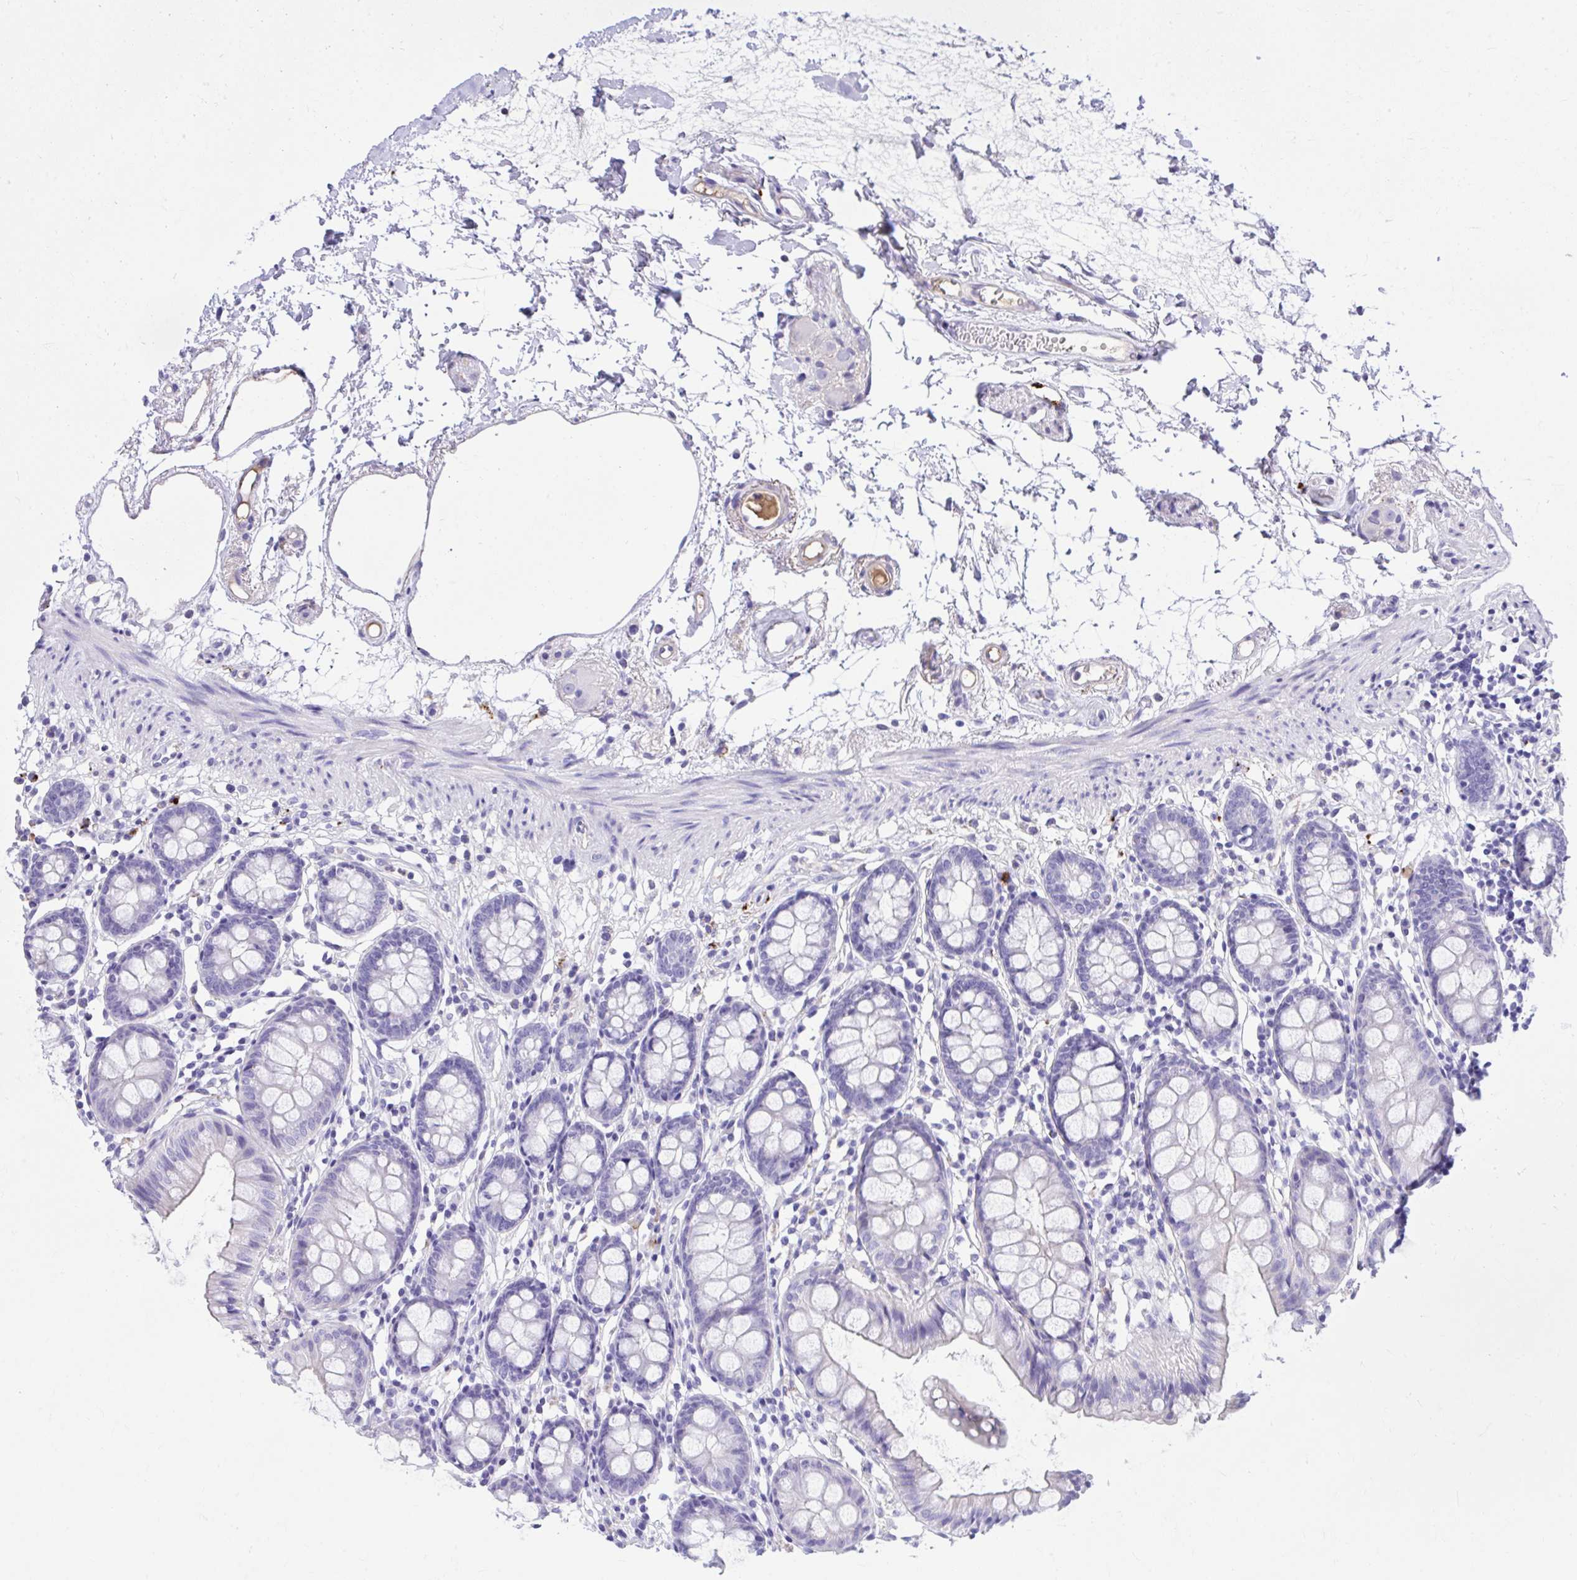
{"staining": {"intensity": "negative", "quantity": "none", "location": "none"}, "tissue": "colon", "cell_type": "Endothelial cells", "image_type": "normal", "snomed": [{"axis": "morphology", "description": "Normal tissue, NOS"}, {"axis": "topography", "description": "Colon"}], "caption": "This photomicrograph is of normal colon stained with IHC to label a protein in brown with the nuclei are counter-stained blue. There is no staining in endothelial cells. The staining is performed using DAB (3,3'-diaminobenzidine) brown chromogen with nuclei counter-stained in using hematoxylin.", "gene": "HRG", "patient": {"sex": "female", "age": 84}}